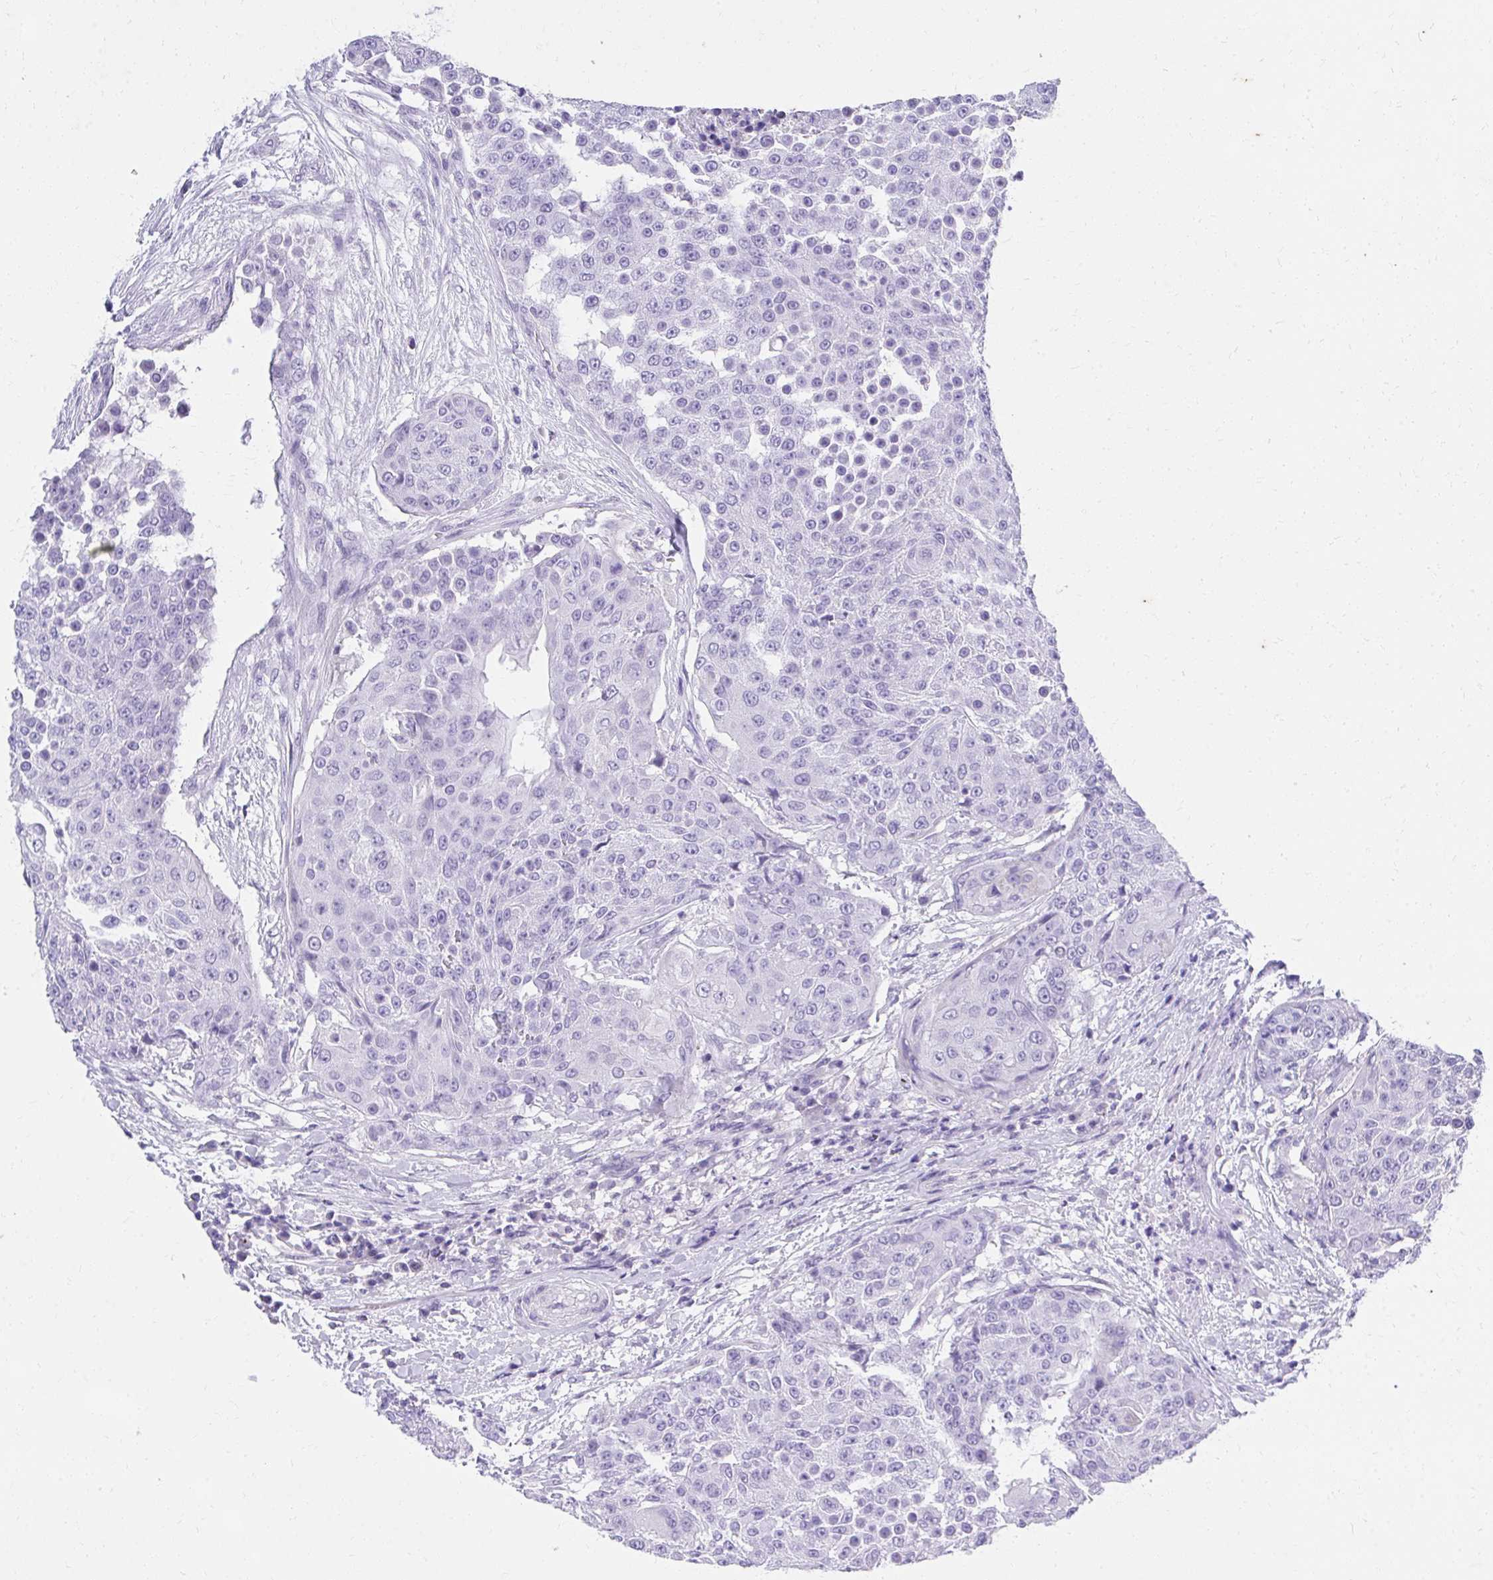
{"staining": {"intensity": "negative", "quantity": "none", "location": "none"}, "tissue": "urothelial cancer", "cell_type": "Tumor cells", "image_type": "cancer", "snomed": [{"axis": "morphology", "description": "Urothelial carcinoma, High grade"}, {"axis": "topography", "description": "Urinary bladder"}], "caption": "This is an IHC micrograph of human urothelial cancer. There is no staining in tumor cells.", "gene": "KLK1", "patient": {"sex": "female", "age": 63}}